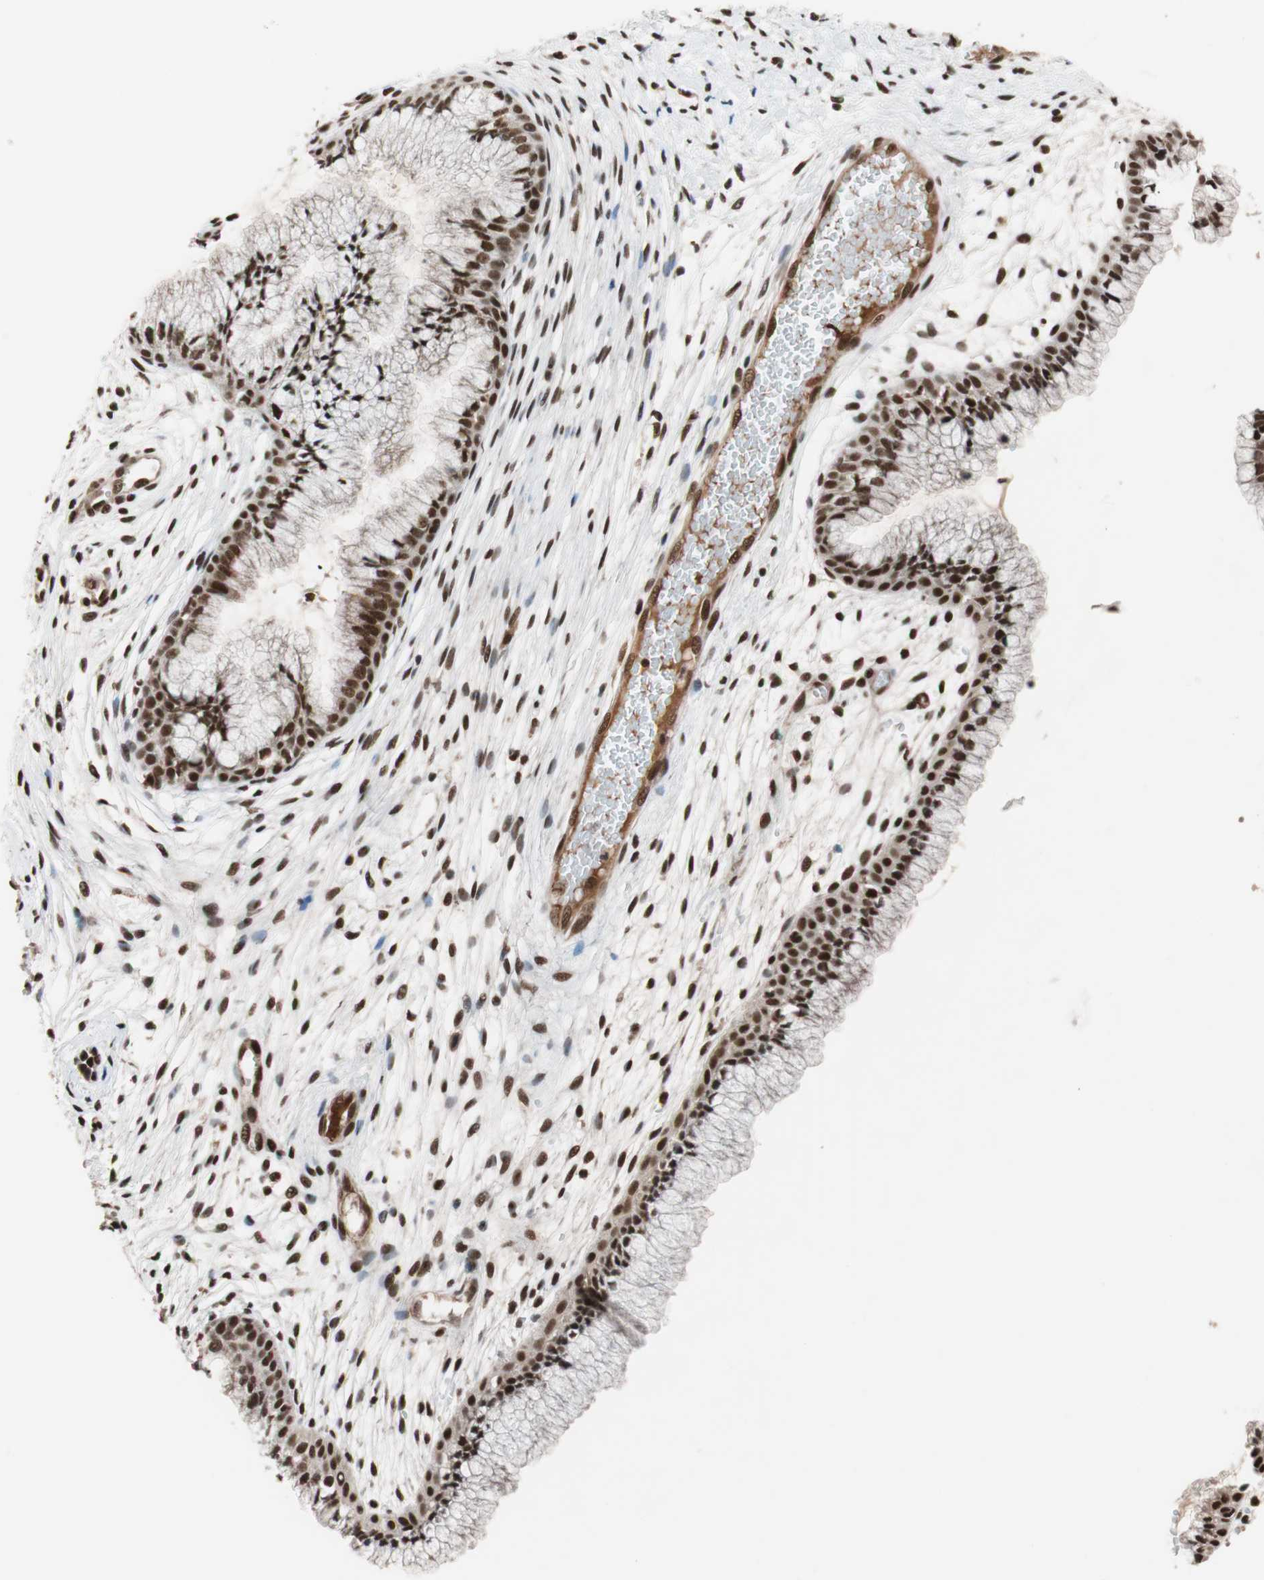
{"staining": {"intensity": "strong", "quantity": ">75%", "location": "nuclear"}, "tissue": "cervix", "cell_type": "Glandular cells", "image_type": "normal", "snomed": [{"axis": "morphology", "description": "Normal tissue, NOS"}, {"axis": "topography", "description": "Cervix"}], "caption": "A brown stain shows strong nuclear staining of a protein in glandular cells of benign cervix.", "gene": "CHAMP1", "patient": {"sex": "female", "age": 39}}